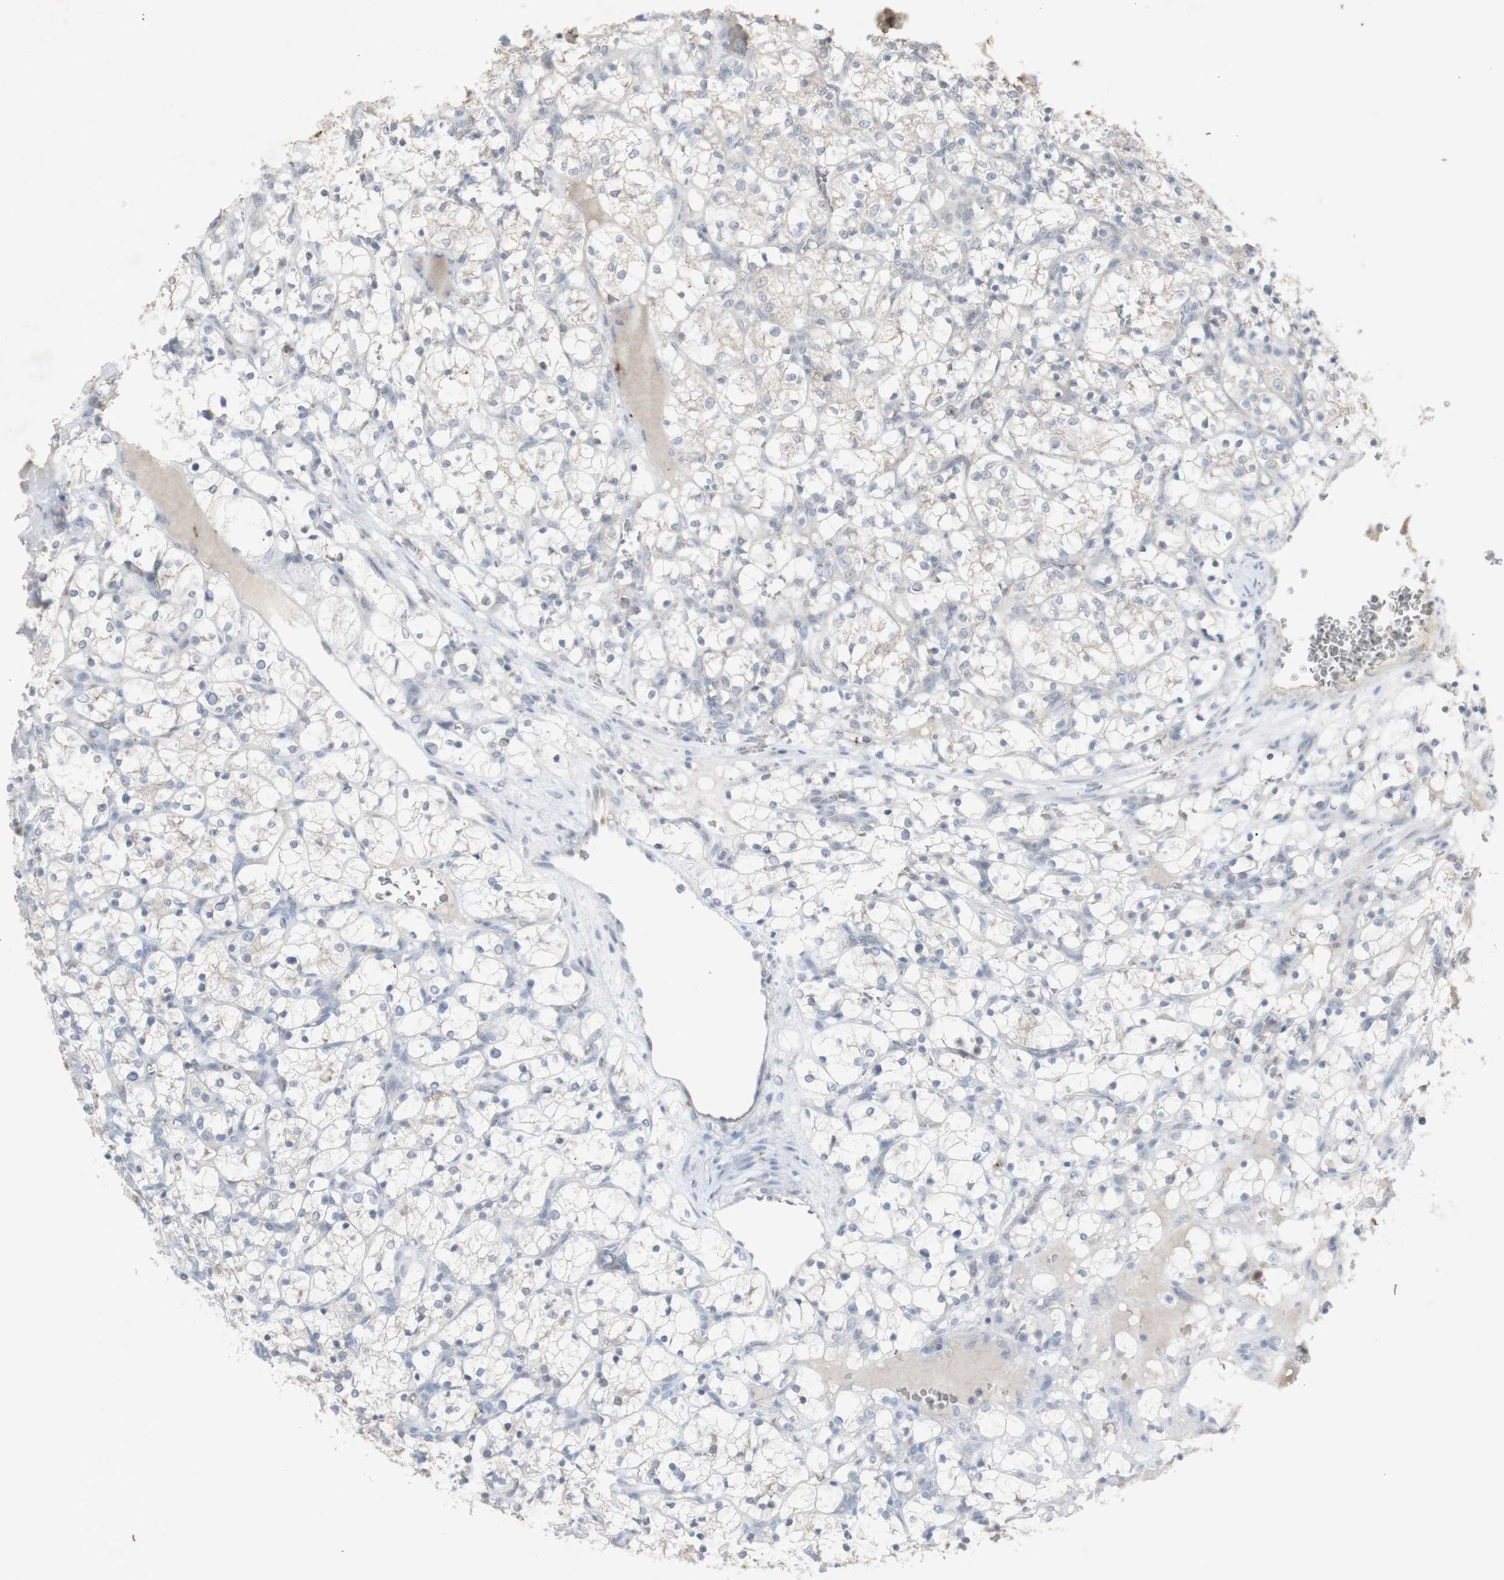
{"staining": {"intensity": "weak", "quantity": "25%-75%", "location": "cytoplasmic/membranous"}, "tissue": "renal cancer", "cell_type": "Tumor cells", "image_type": "cancer", "snomed": [{"axis": "morphology", "description": "Adenocarcinoma, NOS"}, {"axis": "topography", "description": "Kidney"}], "caption": "Weak cytoplasmic/membranous protein staining is appreciated in about 25%-75% of tumor cells in adenocarcinoma (renal).", "gene": "INS", "patient": {"sex": "female", "age": 69}}